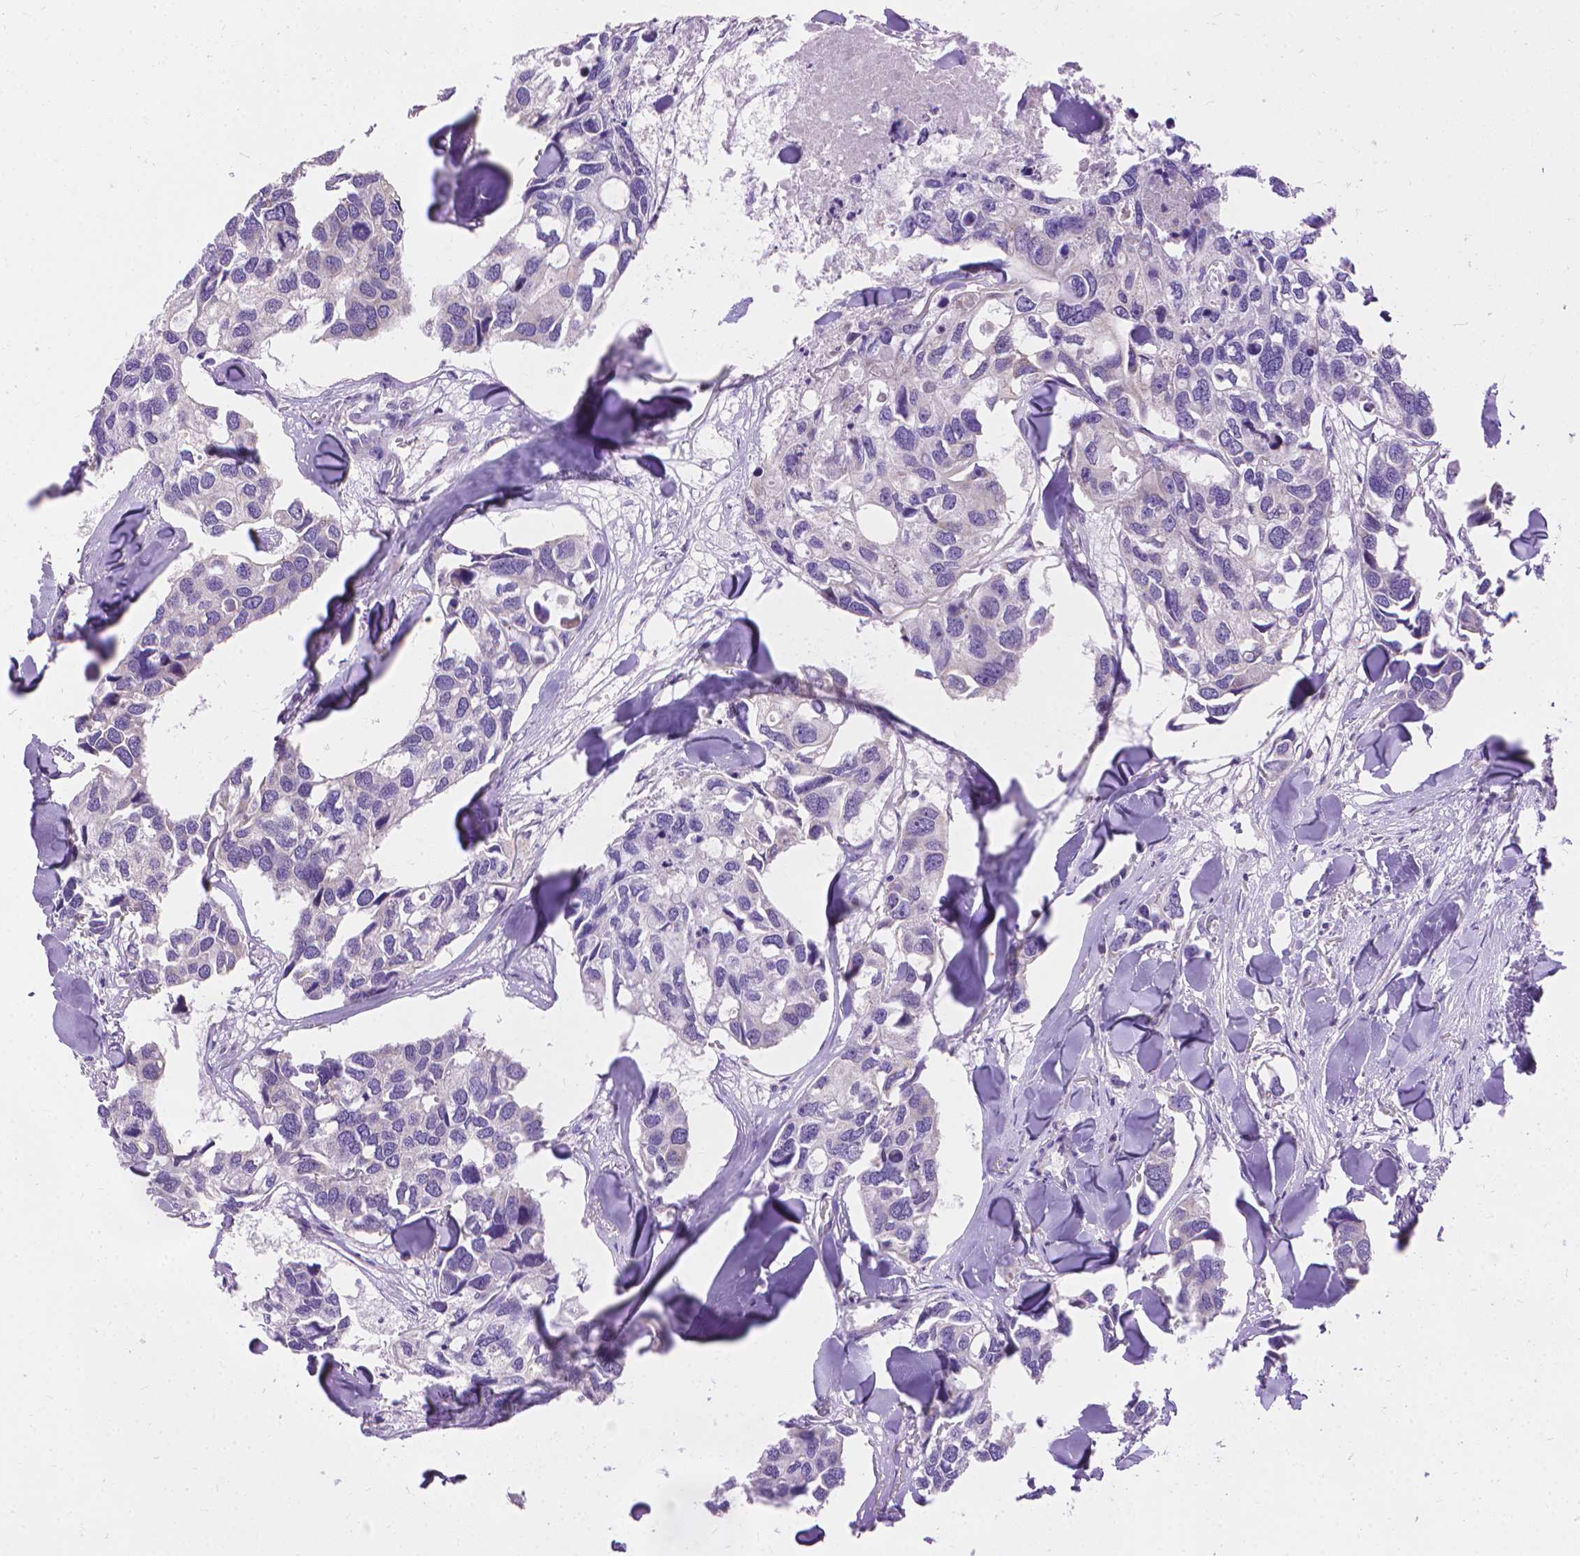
{"staining": {"intensity": "negative", "quantity": "none", "location": "none"}, "tissue": "breast cancer", "cell_type": "Tumor cells", "image_type": "cancer", "snomed": [{"axis": "morphology", "description": "Duct carcinoma"}, {"axis": "topography", "description": "Breast"}], "caption": "Infiltrating ductal carcinoma (breast) stained for a protein using IHC demonstrates no expression tumor cells.", "gene": "SYN1", "patient": {"sex": "female", "age": 83}}